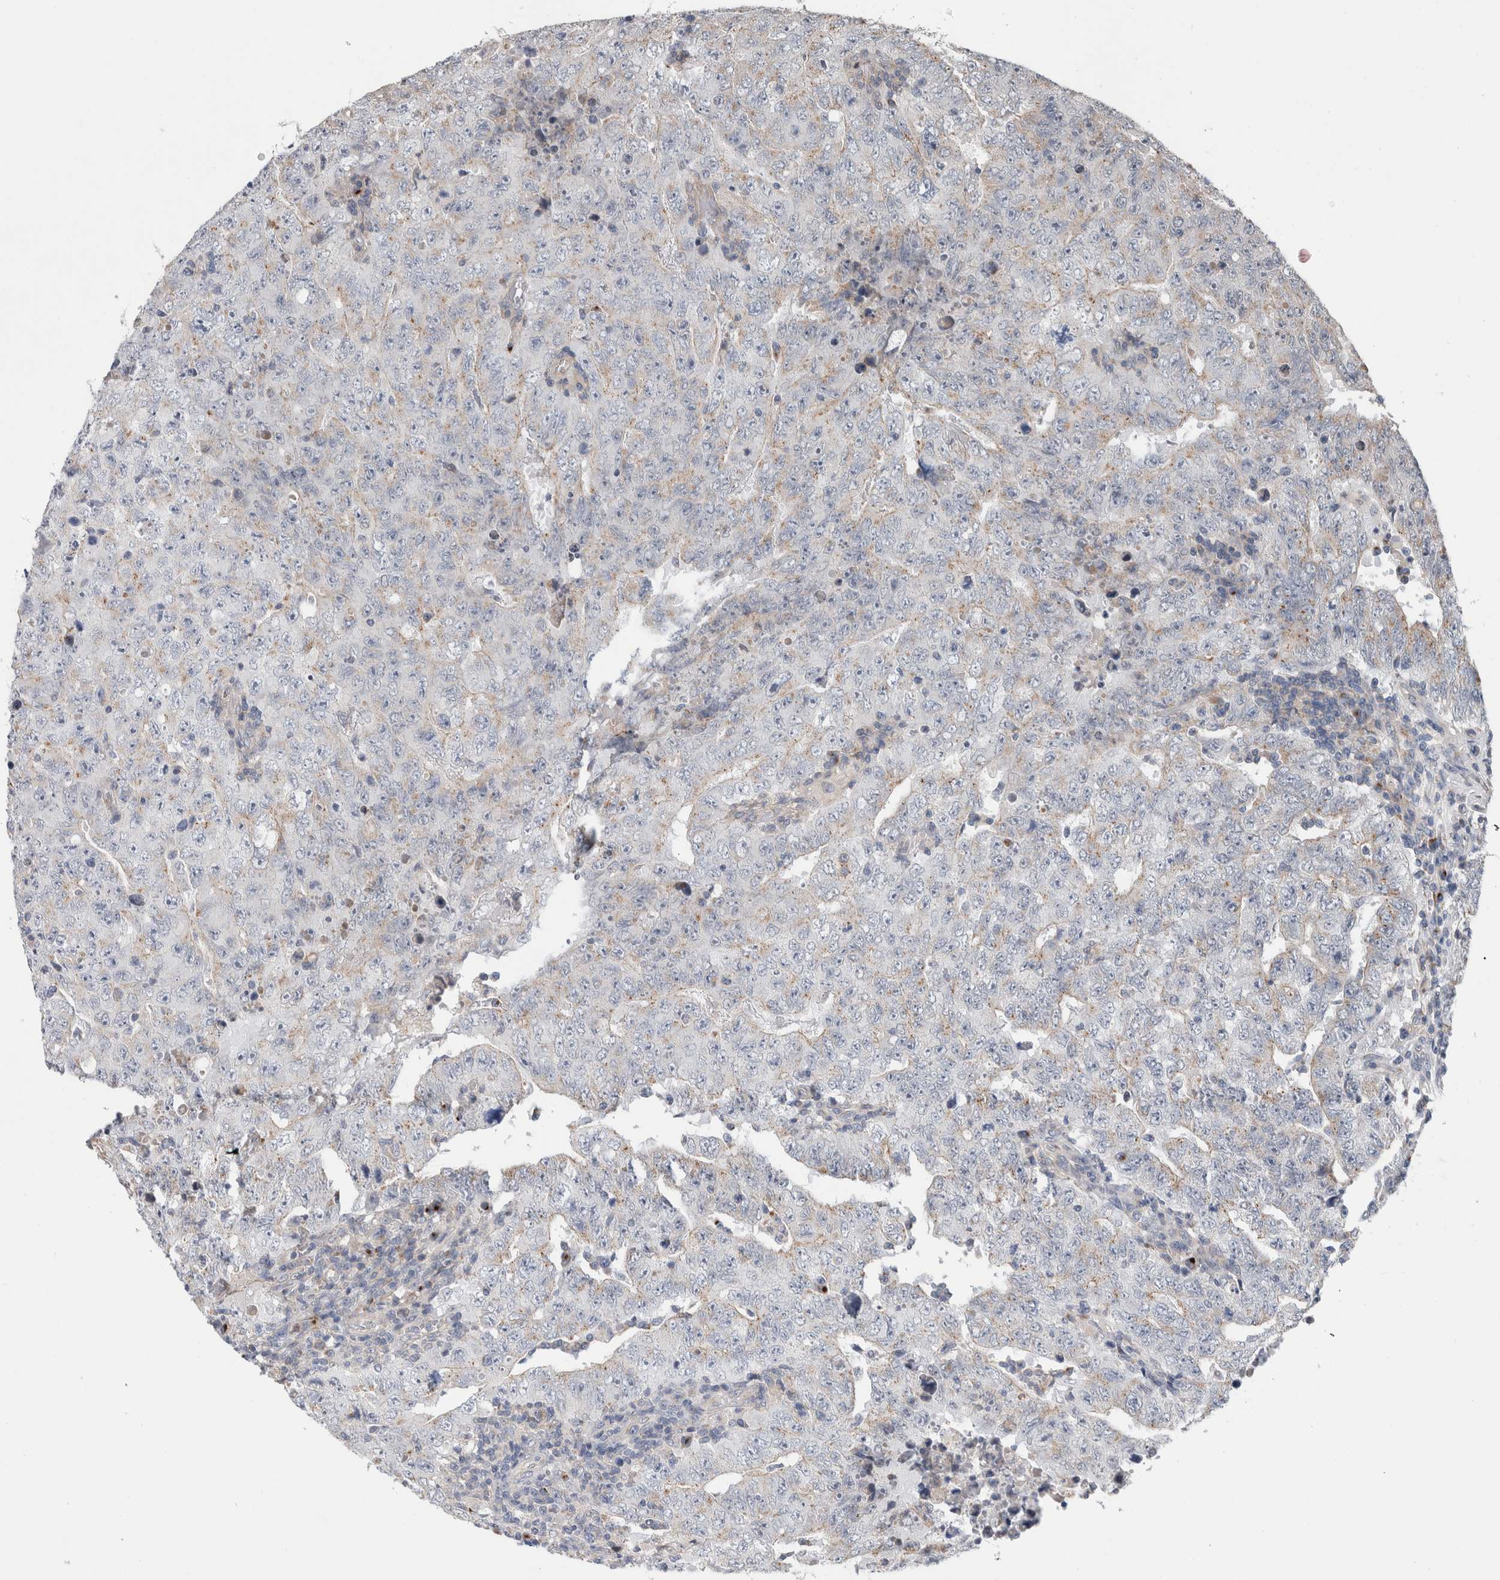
{"staining": {"intensity": "weak", "quantity": "<25%", "location": "cytoplasmic/membranous"}, "tissue": "testis cancer", "cell_type": "Tumor cells", "image_type": "cancer", "snomed": [{"axis": "morphology", "description": "Carcinoma, Embryonal, NOS"}, {"axis": "topography", "description": "Testis"}], "caption": "This is a photomicrograph of immunohistochemistry staining of testis embryonal carcinoma, which shows no staining in tumor cells.", "gene": "TRIM5", "patient": {"sex": "male", "age": 26}}